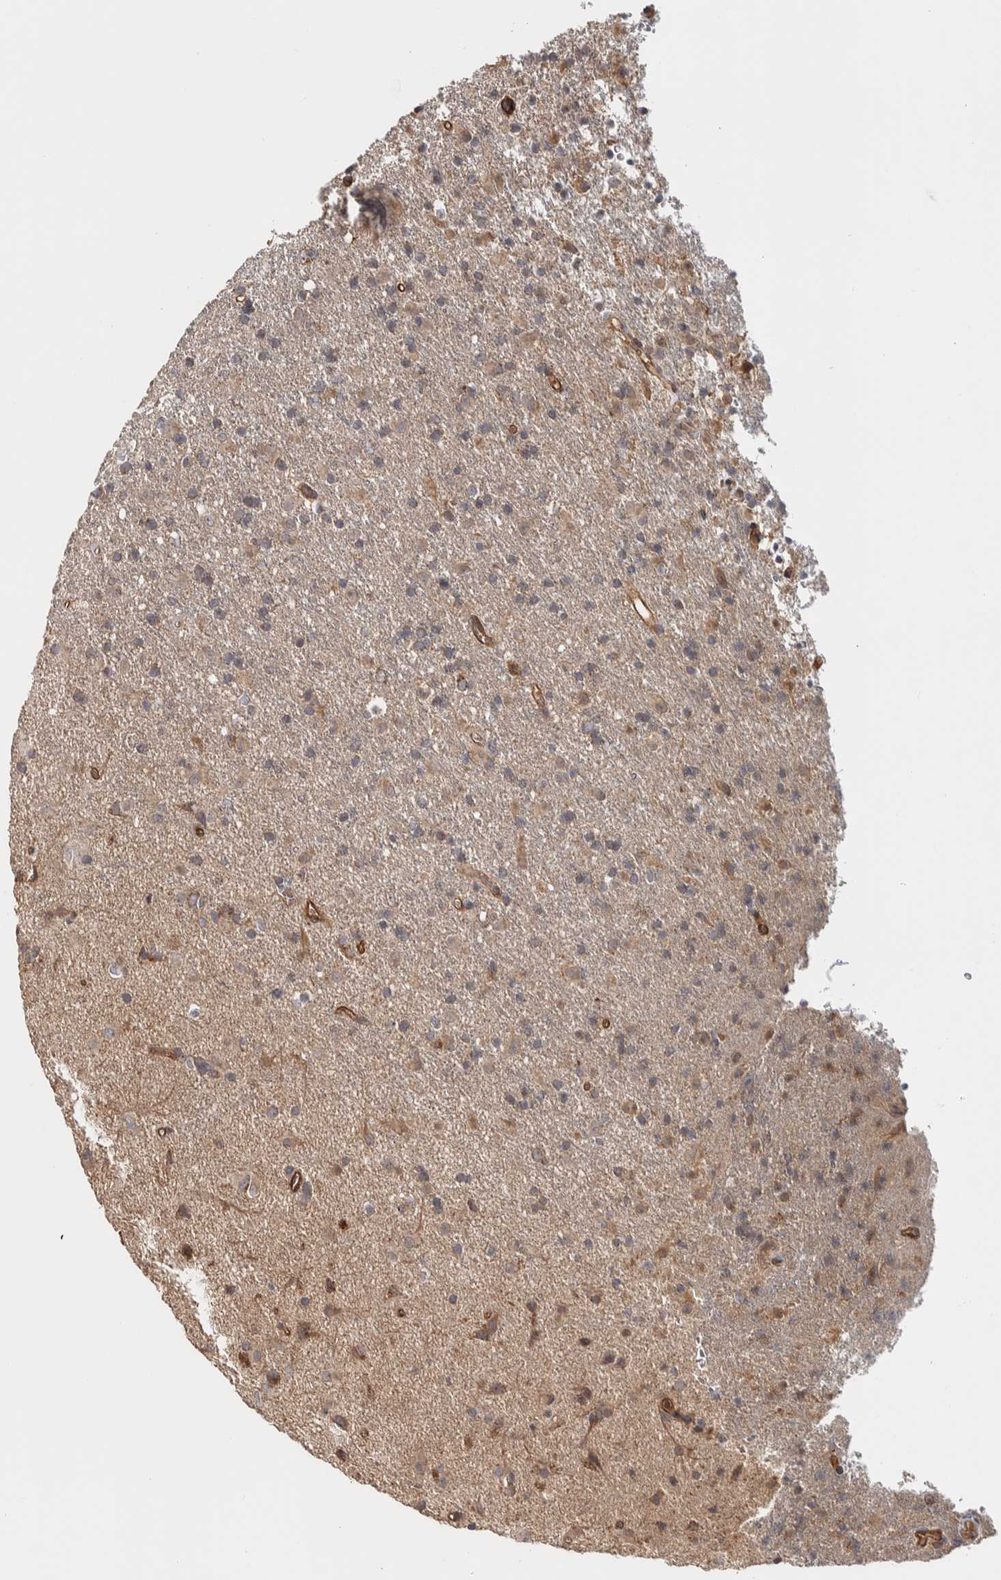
{"staining": {"intensity": "weak", "quantity": "25%-75%", "location": "cytoplasmic/membranous"}, "tissue": "glioma", "cell_type": "Tumor cells", "image_type": "cancer", "snomed": [{"axis": "morphology", "description": "Glioma, malignant, Low grade"}, {"axis": "topography", "description": "Brain"}], "caption": "There is low levels of weak cytoplasmic/membranous staining in tumor cells of glioma, as demonstrated by immunohistochemical staining (brown color).", "gene": "CHMP4C", "patient": {"sex": "male", "age": 65}}